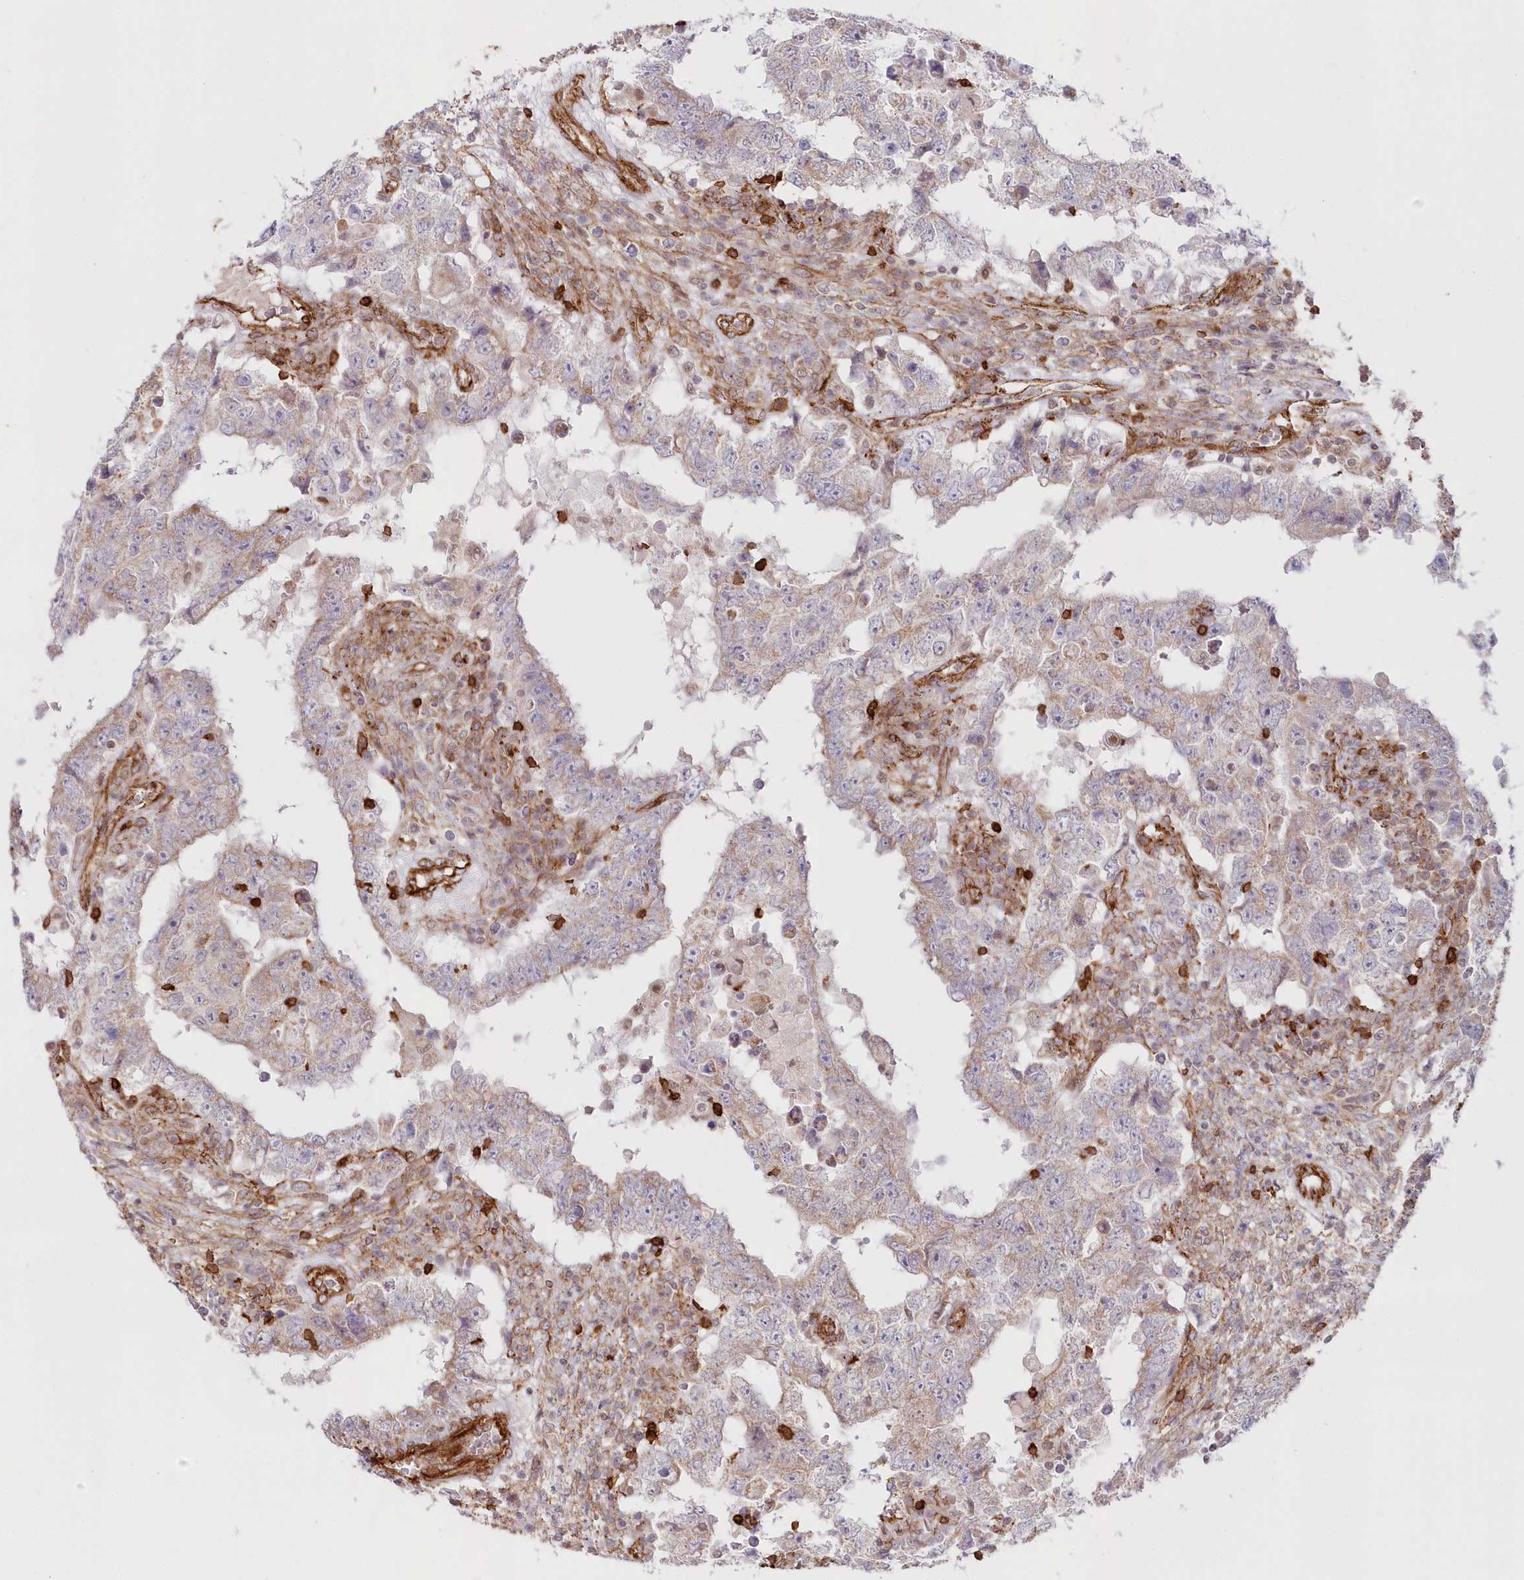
{"staining": {"intensity": "weak", "quantity": "25%-75%", "location": "cytoplasmic/membranous"}, "tissue": "testis cancer", "cell_type": "Tumor cells", "image_type": "cancer", "snomed": [{"axis": "morphology", "description": "Carcinoma, Embryonal, NOS"}, {"axis": "topography", "description": "Testis"}], "caption": "There is low levels of weak cytoplasmic/membranous expression in tumor cells of testis cancer, as demonstrated by immunohistochemical staining (brown color).", "gene": "AFAP1L2", "patient": {"sex": "male", "age": 26}}